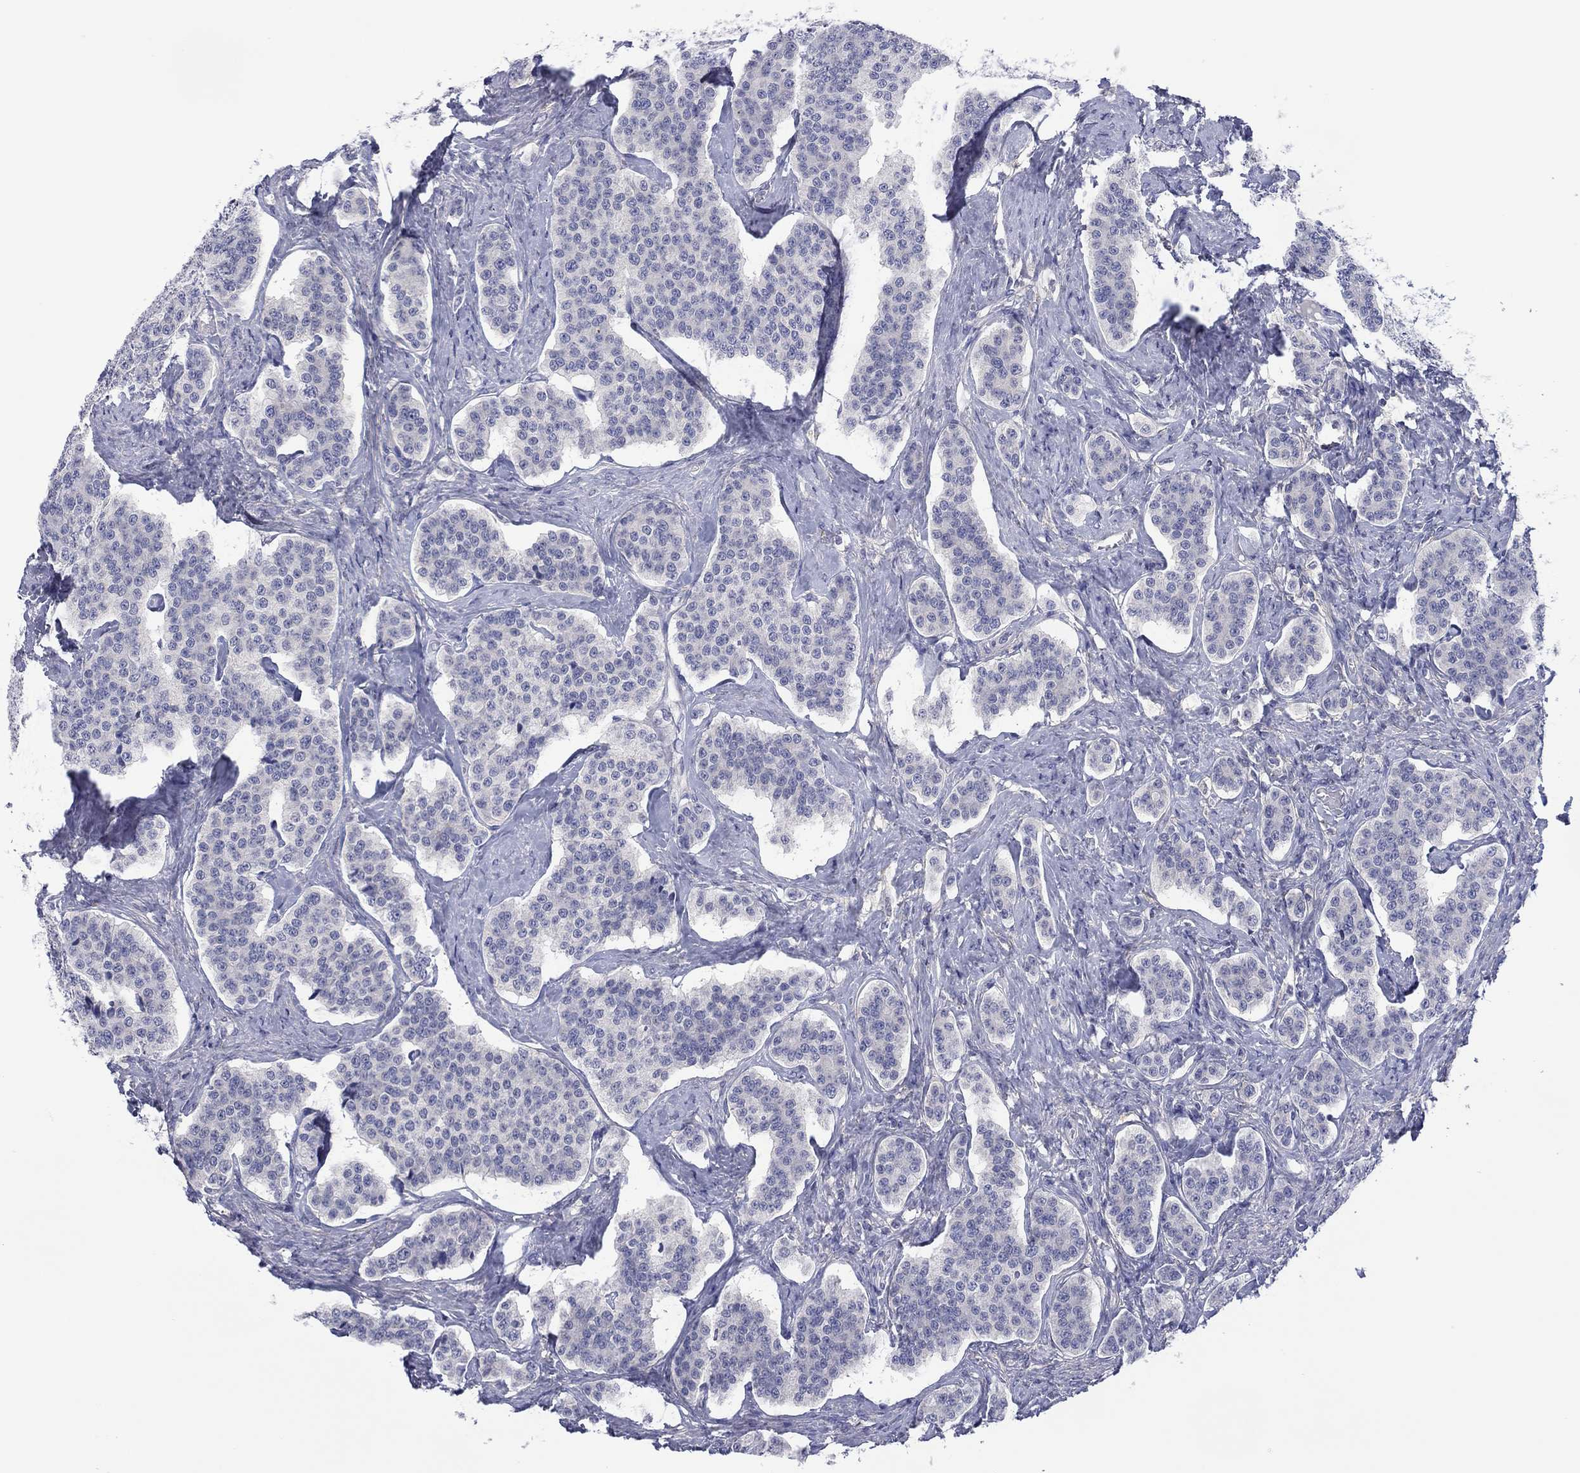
{"staining": {"intensity": "negative", "quantity": "none", "location": "none"}, "tissue": "carcinoid", "cell_type": "Tumor cells", "image_type": "cancer", "snomed": [{"axis": "morphology", "description": "Carcinoid, malignant, NOS"}, {"axis": "topography", "description": "Small intestine"}], "caption": "IHC of carcinoid displays no staining in tumor cells.", "gene": "CYP2B6", "patient": {"sex": "female", "age": 58}}